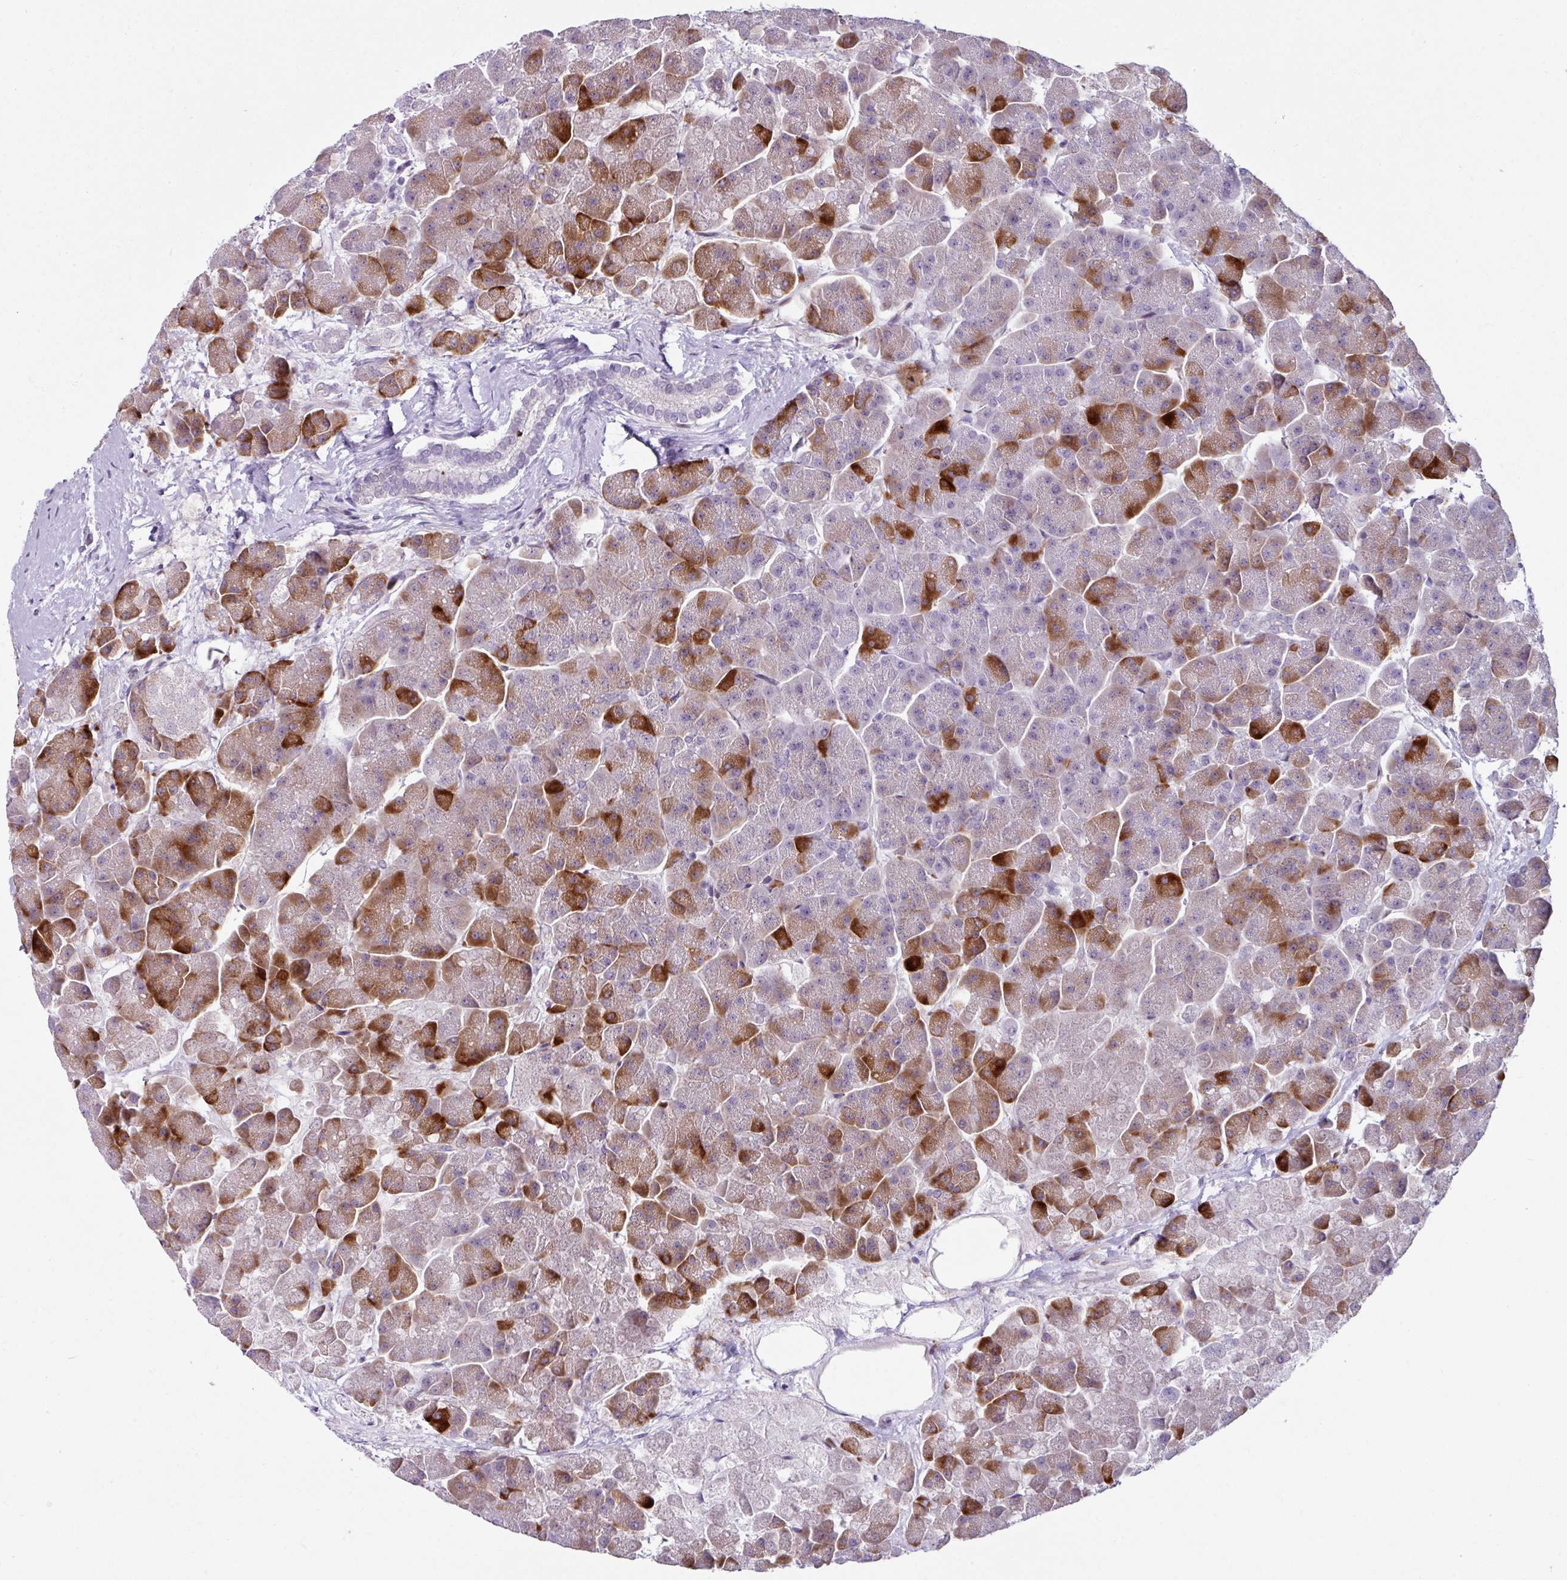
{"staining": {"intensity": "strong", "quantity": "25%-75%", "location": "cytoplasmic/membranous"}, "tissue": "pancreas", "cell_type": "Exocrine glandular cells", "image_type": "normal", "snomed": [{"axis": "morphology", "description": "Normal tissue, NOS"}, {"axis": "topography", "description": "Pancreas"}, {"axis": "topography", "description": "Peripheral nerve tissue"}], "caption": "Immunohistochemical staining of normal pancreas displays high levels of strong cytoplasmic/membranous expression in approximately 25%-75% of exocrine glandular cells.", "gene": "TRA2A", "patient": {"sex": "male", "age": 54}}